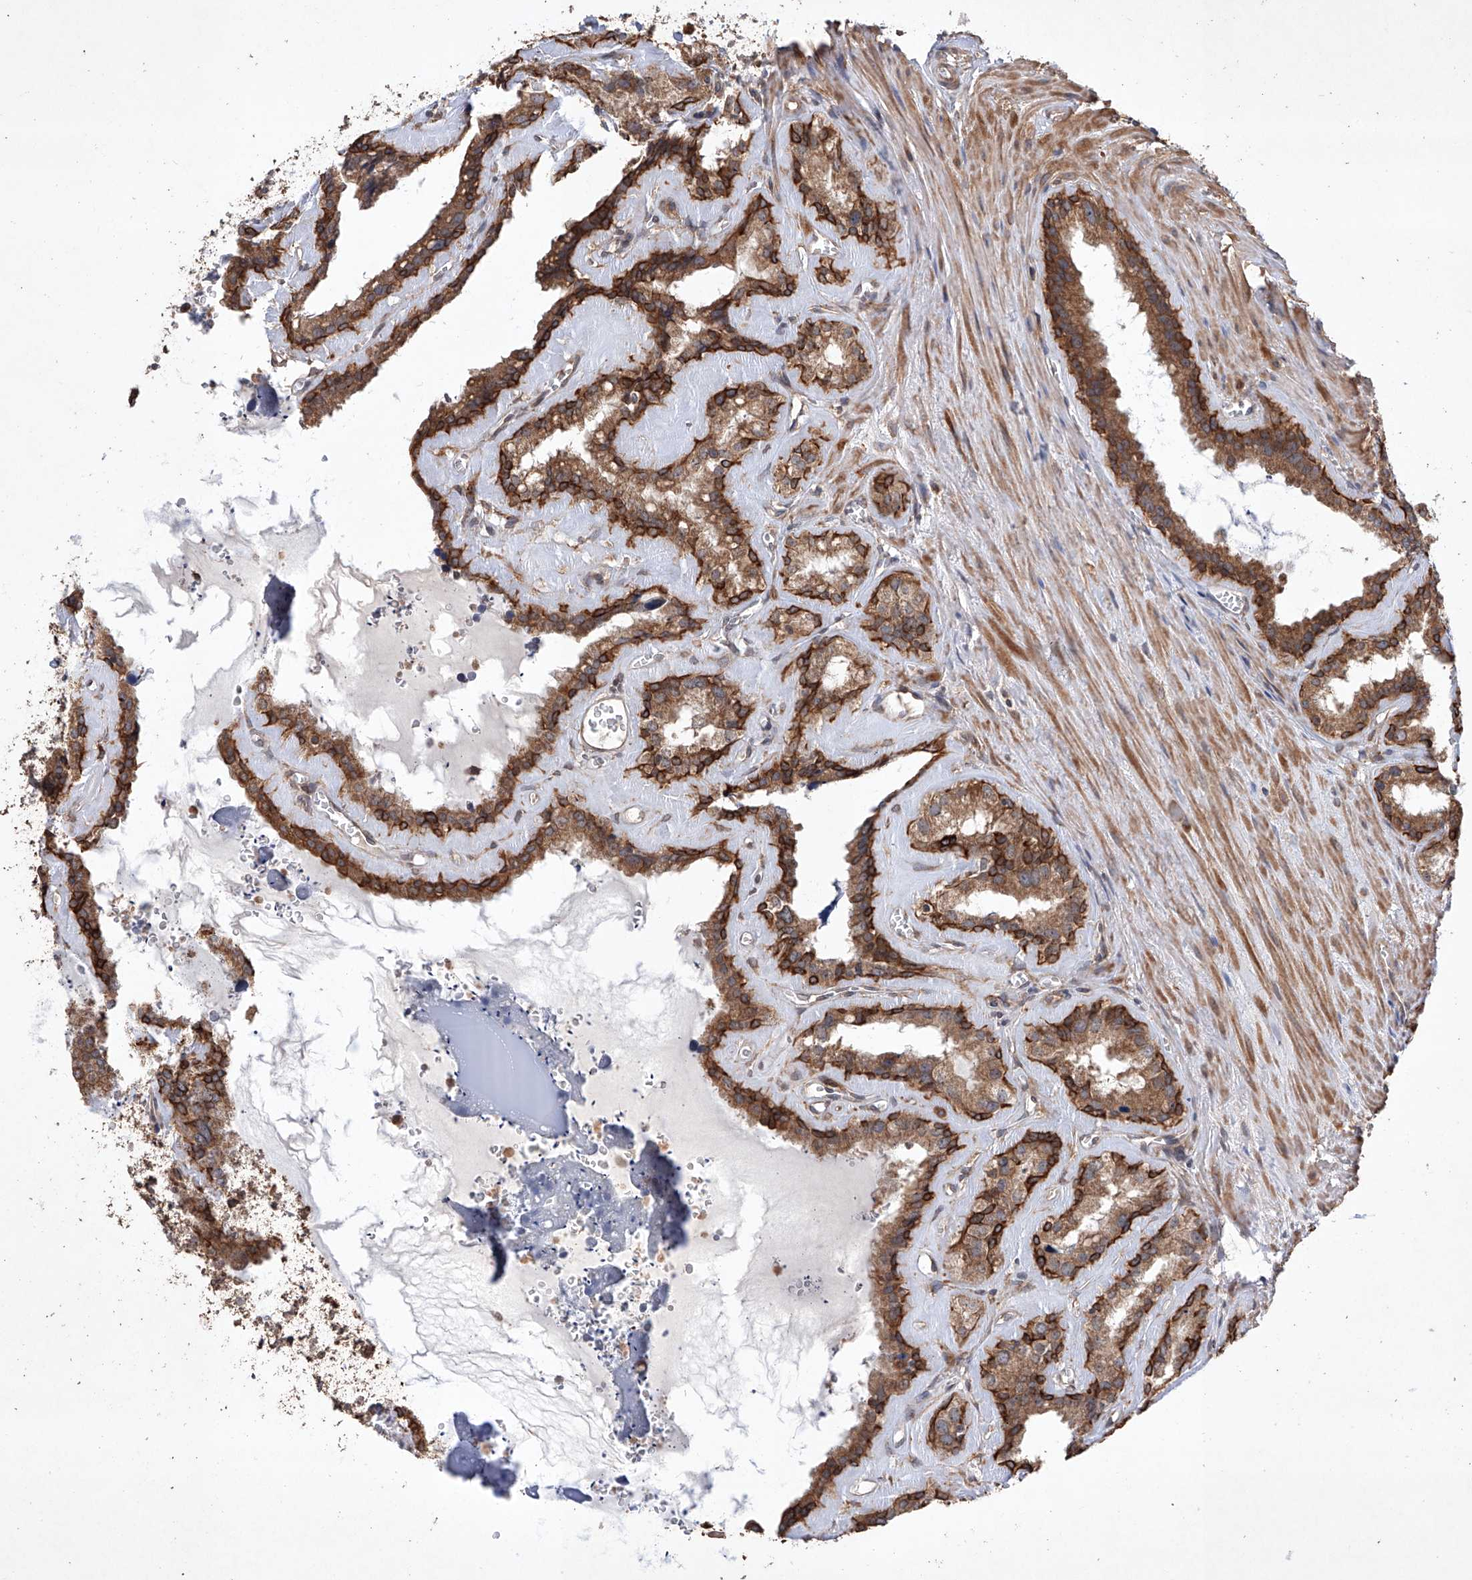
{"staining": {"intensity": "strong", "quantity": ">75%", "location": "cytoplasmic/membranous"}, "tissue": "seminal vesicle", "cell_type": "Glandular cells", "image_type": "normal", "snomed": [{"axis": "morphology", "description": "Normal tissue, NOS"}, {"axis": "topography", "description": "Prostate"}, {"axis": "topography", "description": "Seminal veicle"}], "caption": "Immunohistochemistry staining of benign seminal vesicle, which demonstrates high levels of strong cytoplasmic/membranous staining in about >75% of glandular cells indicating strong cytoplasmic/membranous protein staining. The staining was performed using DAB (brown) for protein detection and nuclei were counterstained in hematoxylin (blue).", "gene": "LURAP1", "patient": {"sex": "male", "age": 59}}